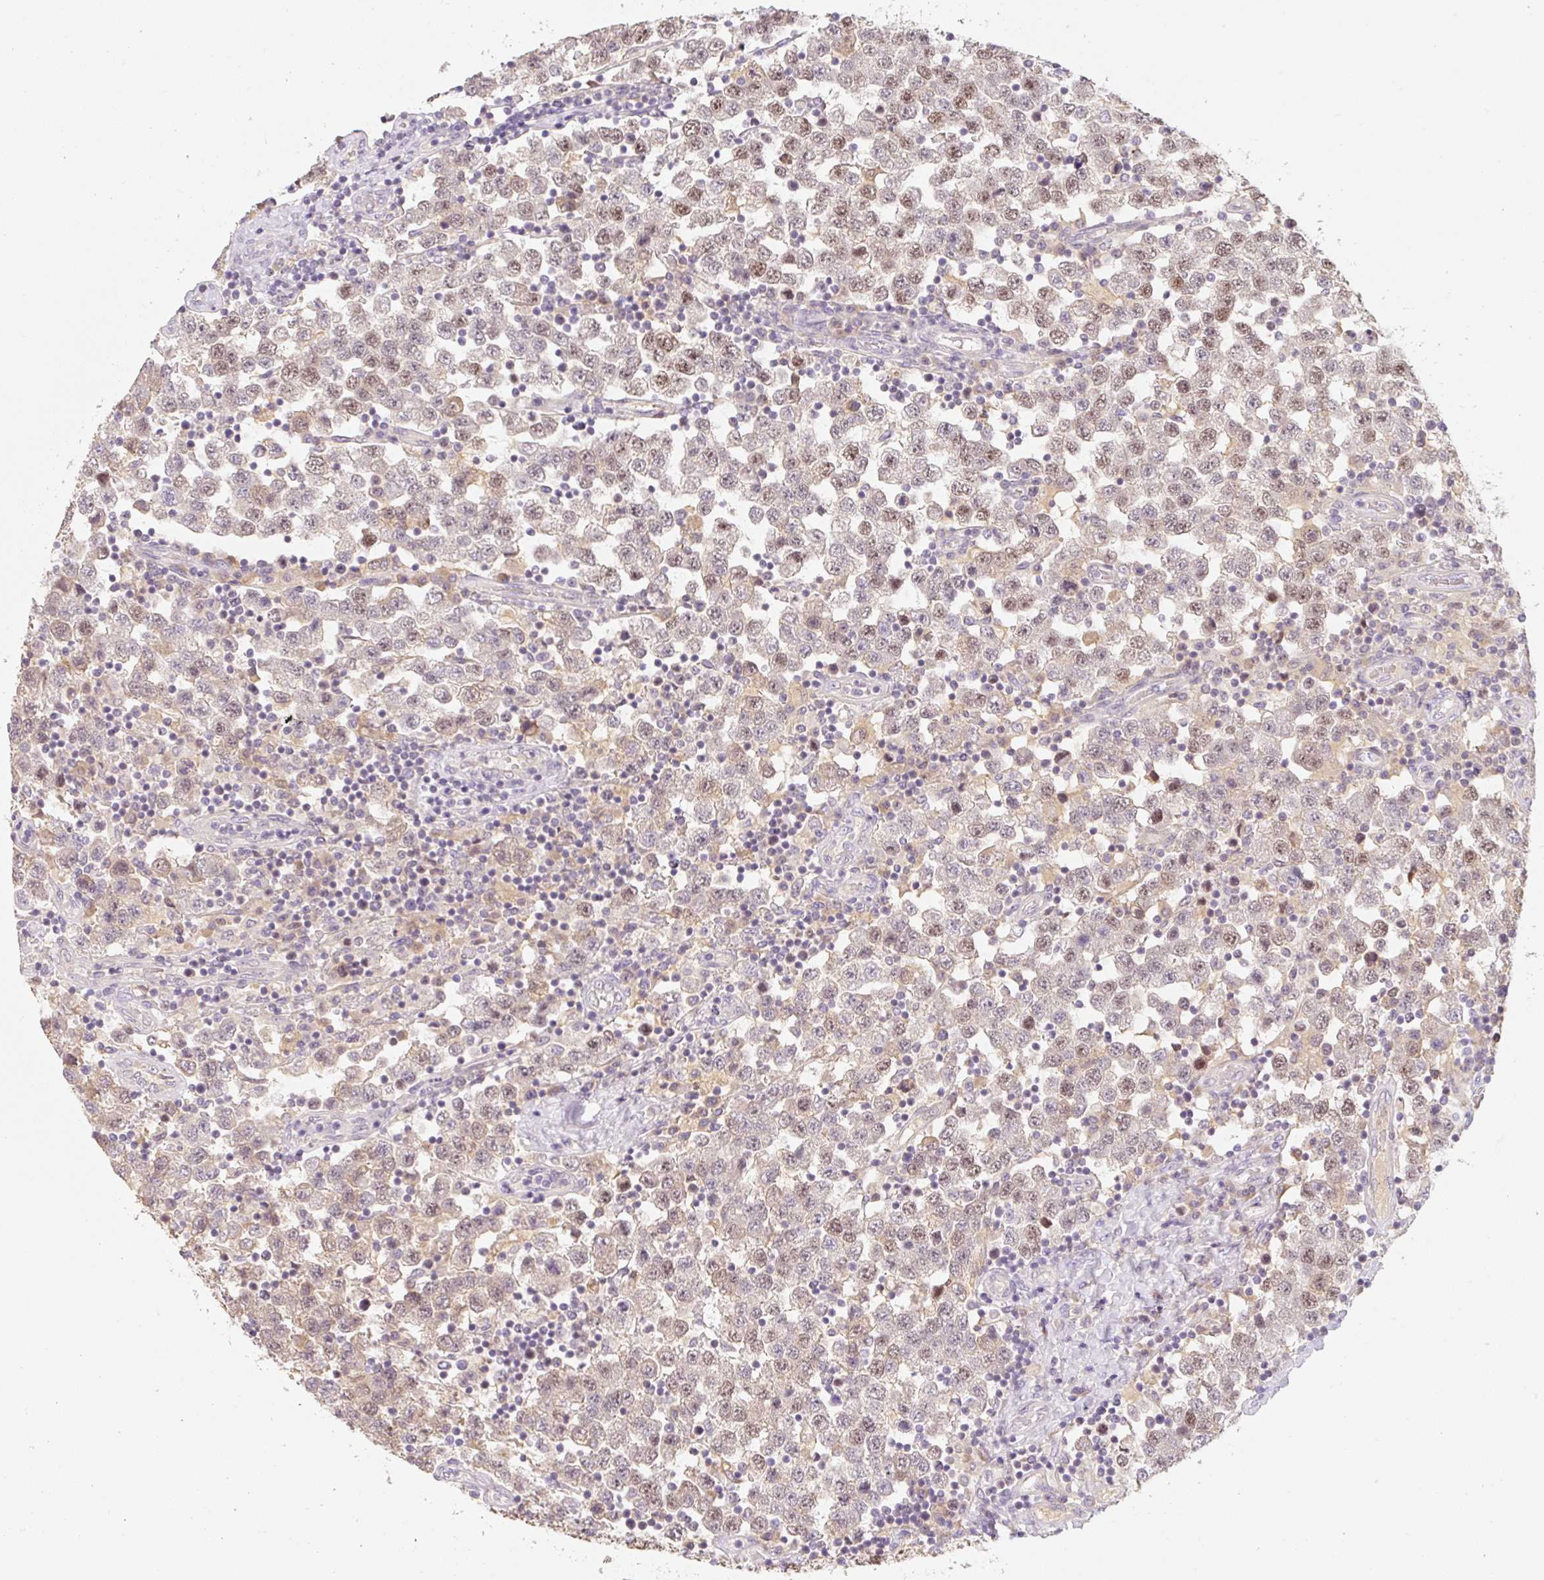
{"staining": {"intensity": "weak", "quantity": ">75%", "location": "nuclear"}, "tissue": "testis cancer", "cell_type": "Tumor cells", "image_type": "cancer", "snomed": [{"axis": "morphology", "description": "Seminoma, NOS"}, {"axis": "topography", "description": "Testis"}], "caption": "Immunohistochemical staining of human testis cancer (seminoma) displays weak nuclear protein positivity in approximately >75% of tumor cells. (Stains: DAB (3,3'-diaminobenzidine) in brown, nuclei in blue, Microscopy: brightfield microscopy at high magnification).", "gene": "MIA2", "patient": {"sex": "male", "age": 34}}